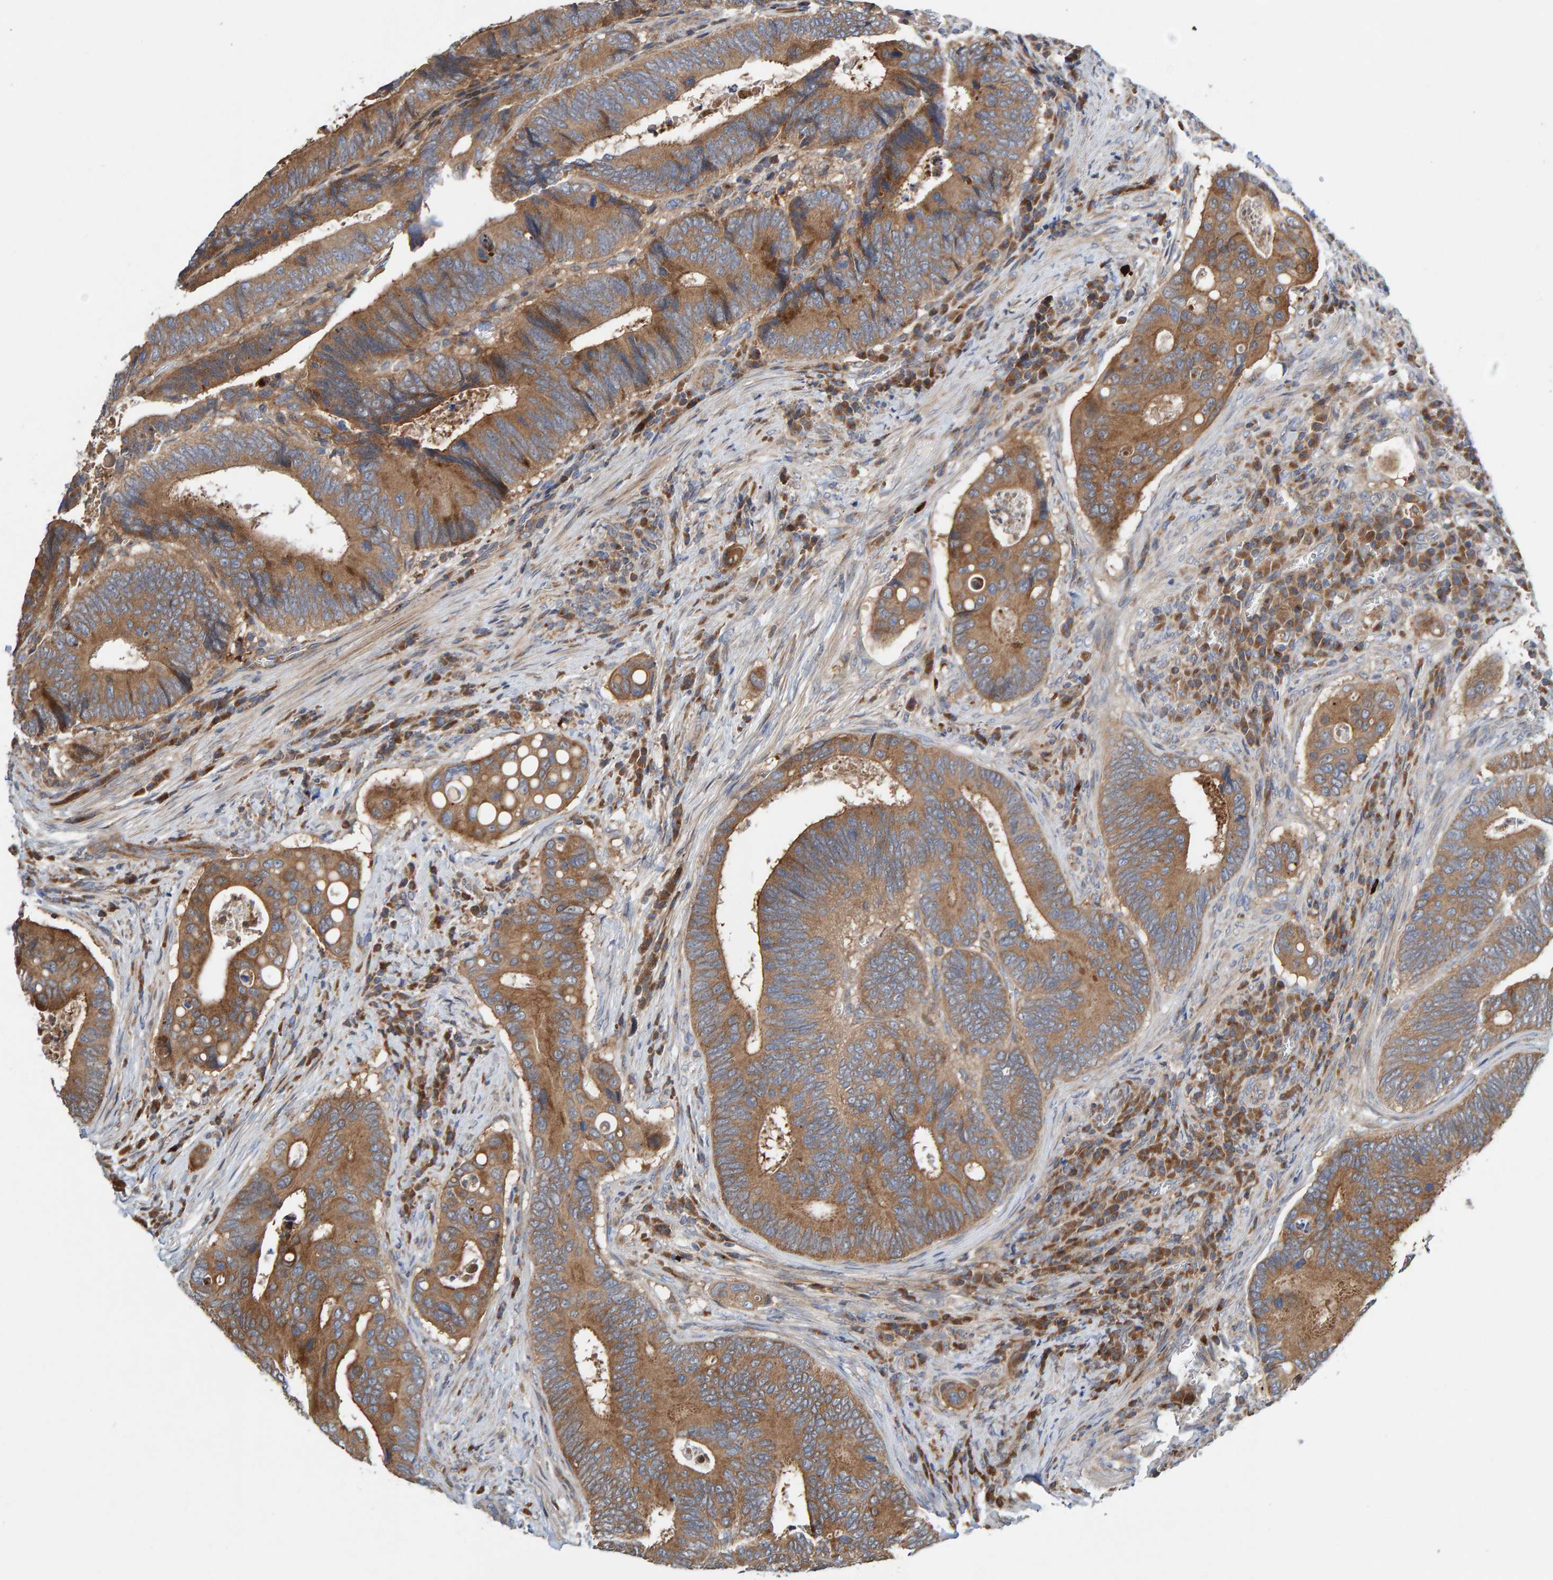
{"staining": {"intensity": "moderate", "quantity": ">75%", "location": "cytoplasmic/membranous"}, "tissue": "colorectal cancer", "cell_type": "Tumor cells", "image_type": "cancer", "snomed": [{"axis": "morphology", "description": "Inflammation, NOS"}, {"axis": "morphology", "description": "Adenocarcinoma, NOS"}, {"axis": "topography", "description": "Colon"}], "caption": "Colorectal cancer (adenocarcinoma) stained with a brown dye exhibits moderate cytoplasmic/membranous positive expression in approximately >75% of tumor cells.", "gene": "KIAA0753", "patient": {"sex": "male", "age": 72}}